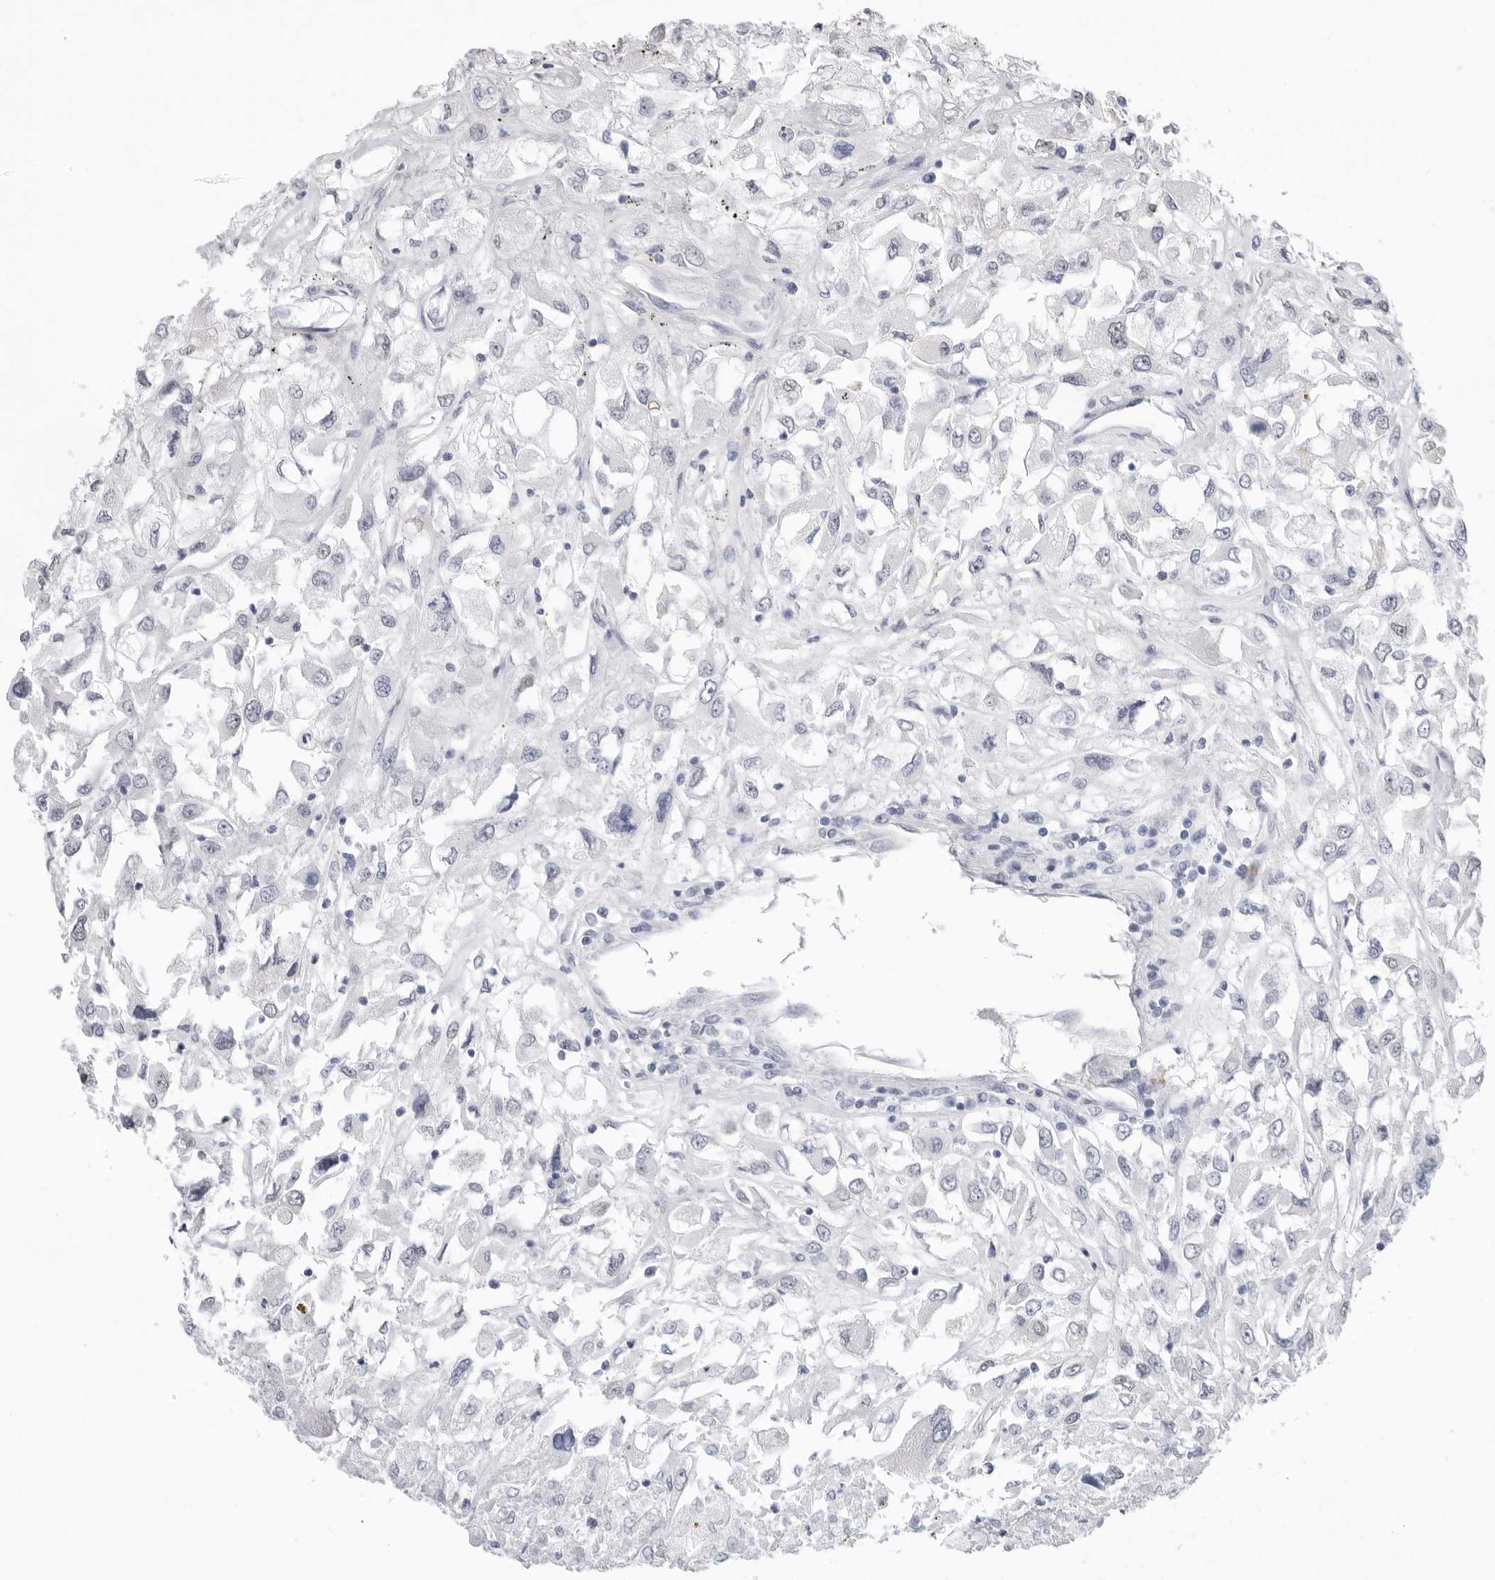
{"staining": {"intensity": "negative", "quantity": "none", "location": "none"}, "tissue": "renal cancer", "cell_type": "Tumor cells", "image_type": "cancer", "snomed": [{"axis": "morphology", "description": "Adenocarcinoma, NOS"}, {"axis": "topography", "description": "Kidney"}], "caption": "IHC photomicrograph of adenocarcinoma (renal) stained for a protein (brown), which exhibits no staining in tumor cells.", "gene": "ARHGEF10", "patient": {"sex": "female", "age": 52}}